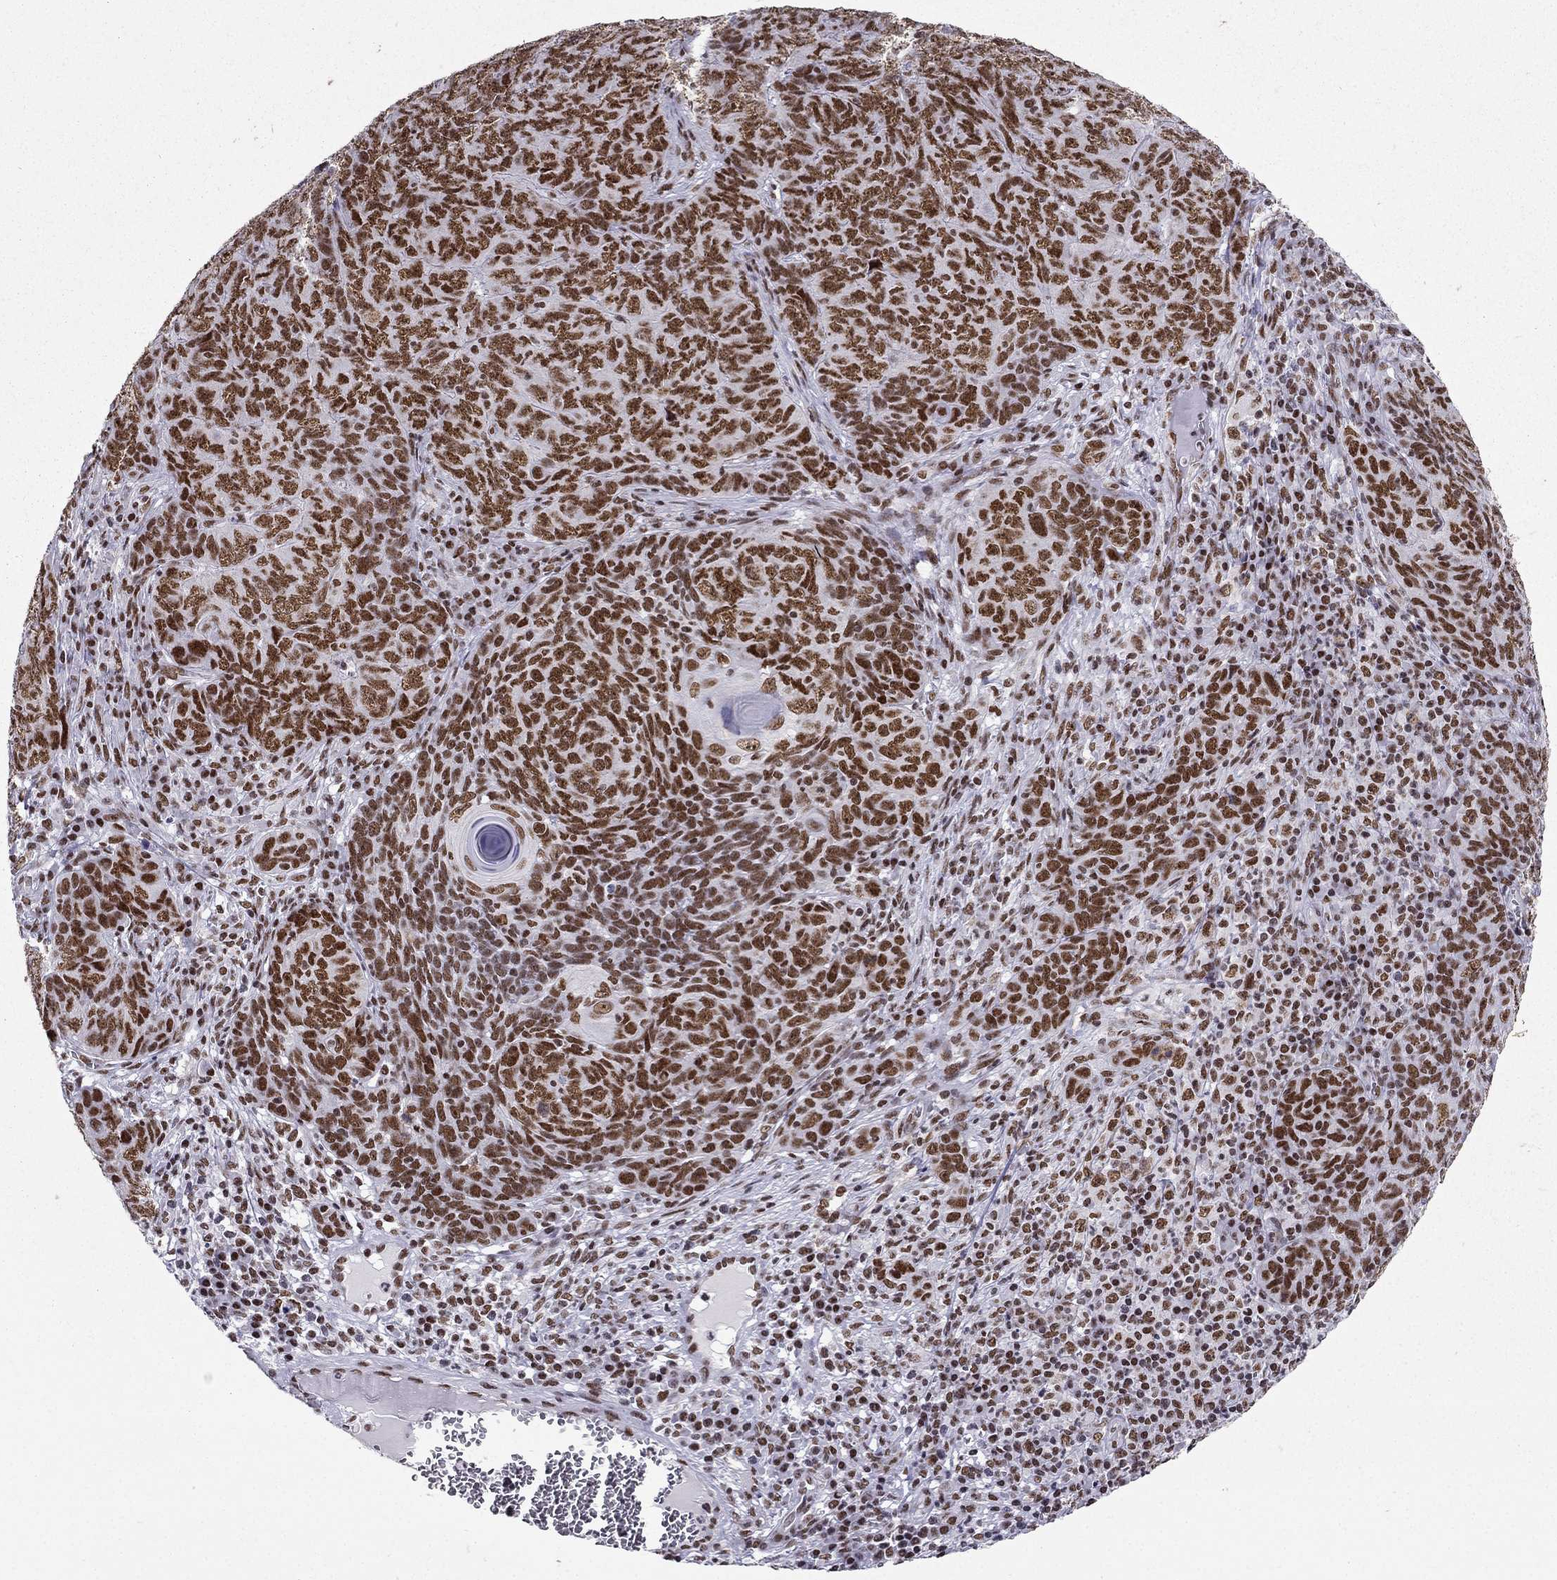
{"staining": {"intensity": "strong", "quantity": ">75%", "location": "nuclear"}, "tissue": "skin cancer", "cell_type": "Tumor cells", "image_type": "cancer", "snomed": [{"axis": "morphology", "description": "Squamous cell carcinoma, NOS"}, {"axis": "topography", "description": "Skin"}, {"axis": "topography", "description": "Anal"}], "caption": "About >75% of tumor cells in human skin cancer (squamous cell carcinoma) demonstrate strong nuclear protein positivity as visualized by brown immunohistochemical staining.", "gene": "ZNF420", "patient": {"sex": "female", "age": 51}}